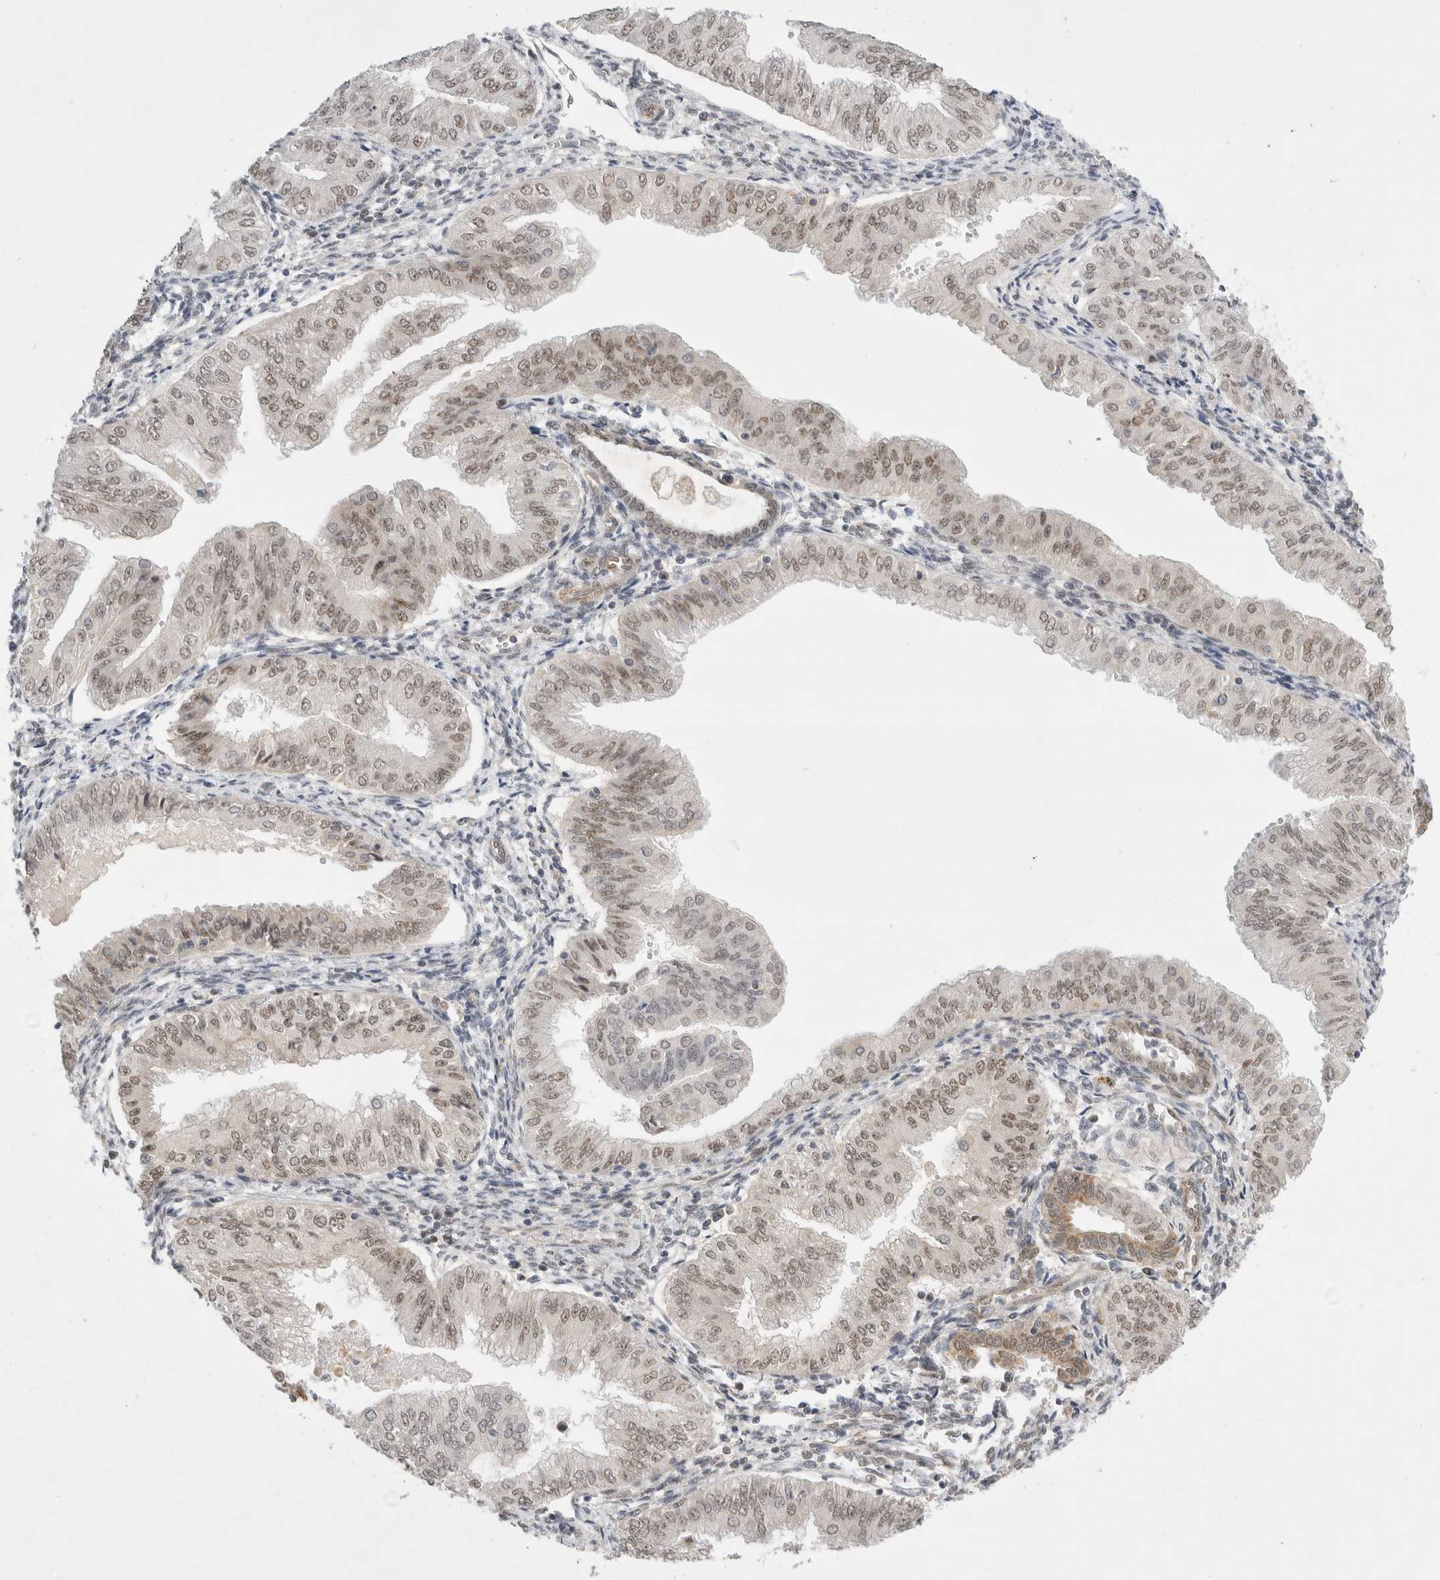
{"staining": {"intensity": "weak", "quantity": ">75%", "location": "nuclear"}, "tissue": "endometrial cancer", "cell_type": "Tumor cells", "image_type": "cancer", "snomed": [{"axis": "morphology", "description": "Normal tissue, NOS"}, {"axis": "morphology", "description": "Adenocarcinoma, NOS"}, {"axis": "topography", "description": "Endometrium"}], "caption": "Endometrial cancer (adenocarcinoma) stained with a brown dye displays weak nuclear positive expression in about >75% of tumor cells.", "gene": "GTF2I", "patient": {"sex": "female", "age": 53}}